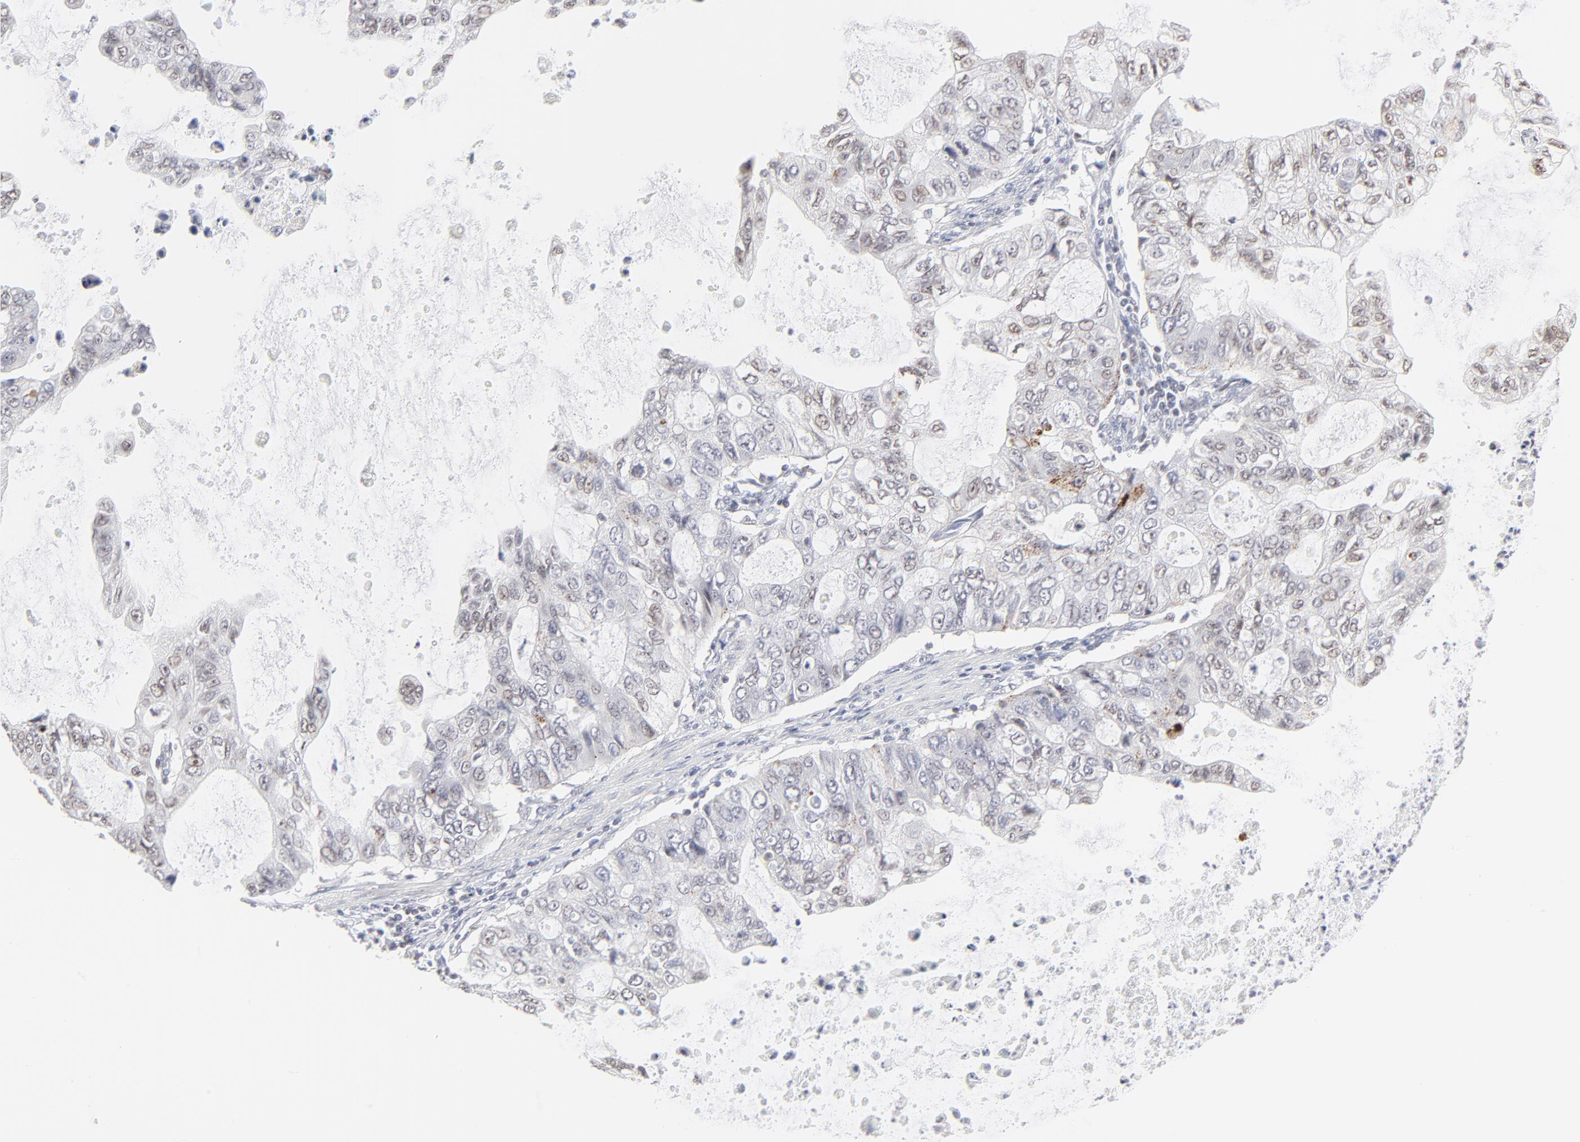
{"staining": {"intensity": "weak", "quantity": "<25%", "location": "nuclear"}, "tissue": "stomach cancer", "cell_type": "Tumor cells", "image_type": "cancer", "snomed": [{"axis": "morphology", "description": "Adenocarcinoma, NOS"}, {"axis": "topography", "description": "Stomach, upper"}], "caption": "Immunohistochemistry image of neoplastic tissue: human stomach adenocarcinoma stained with DAB displays no significant protein staining in tumor cells.", "gene": "NFIL3", "patient": {"sex": "female", "age": 52}}